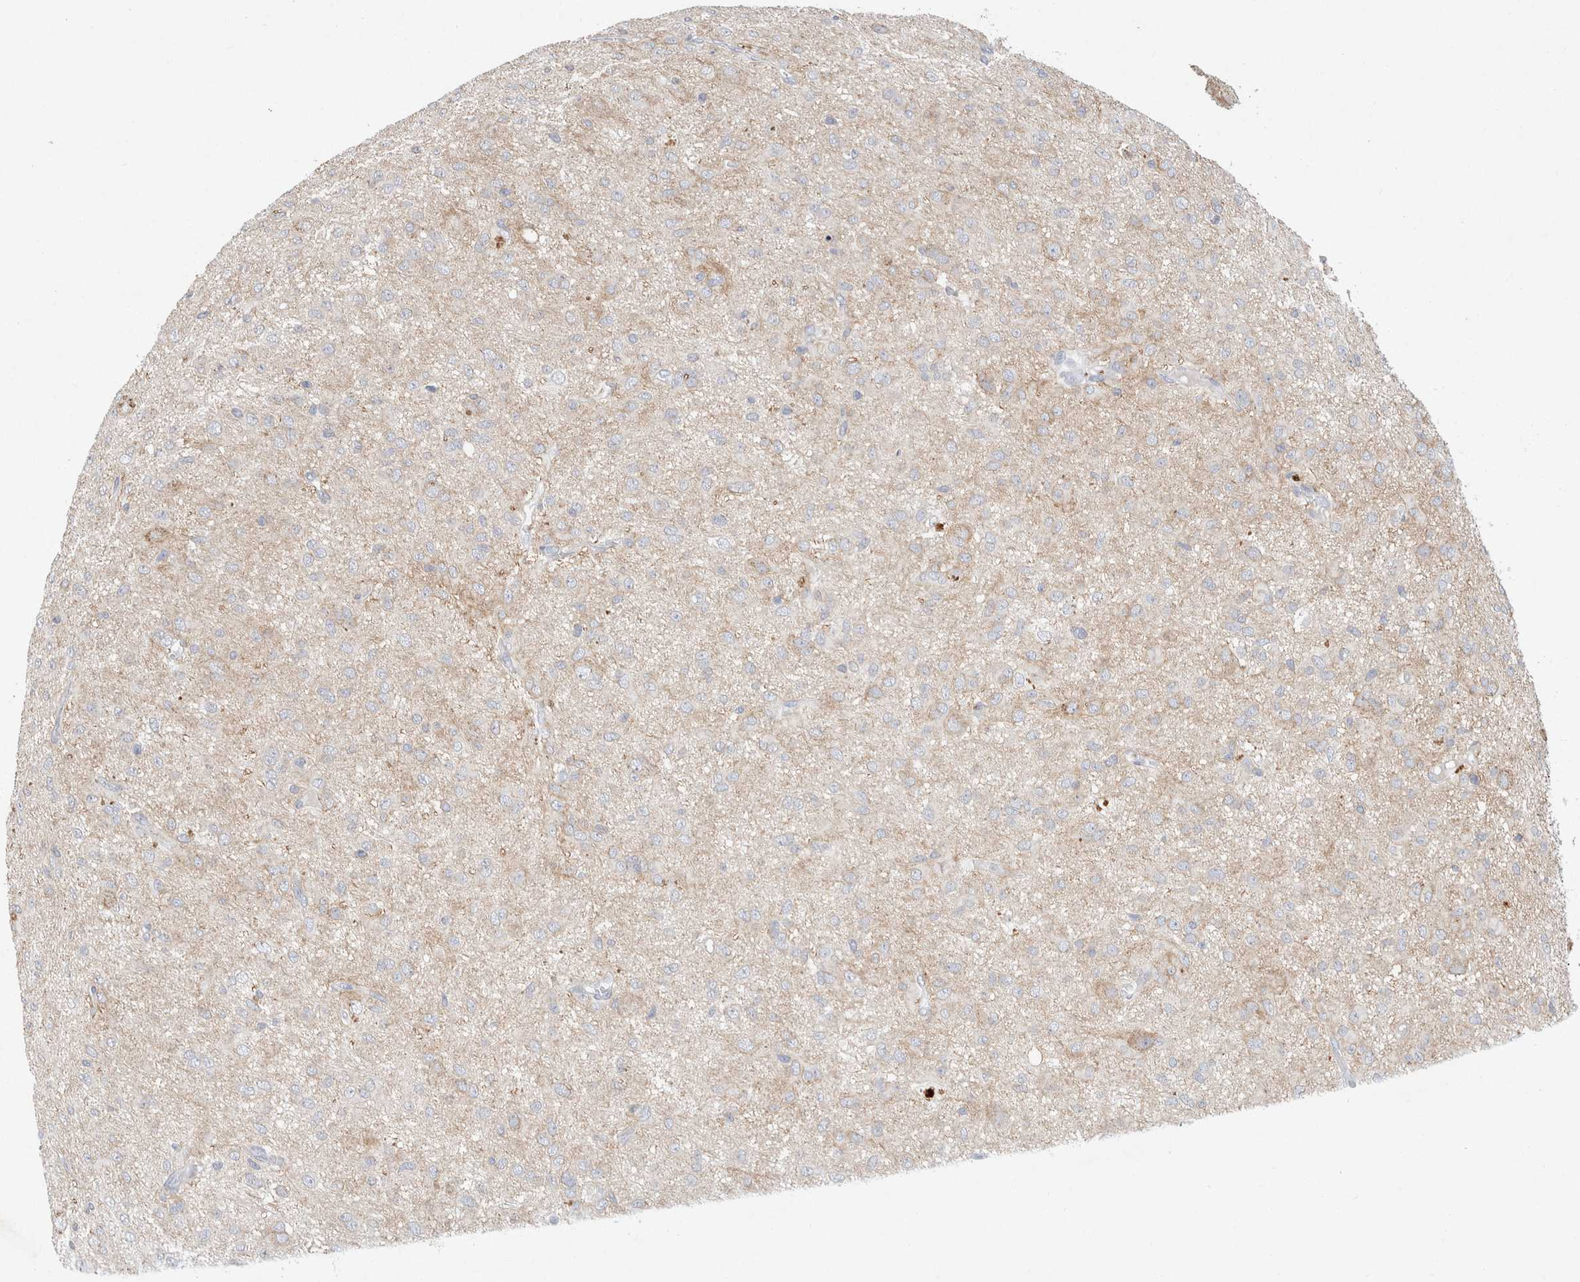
{"staining": {"intensity": "negative", "quantity": "none", "location": "none"}, "tissue": "glioma", "cell_type": "Tumor cells", "image_type": "cancer", "snomed": [{"axis": "morphology", "description": "Glioma, malignant, High grade"}, {"axis": "topography", "description": "Brain"}], "caption": "DAB immunohistochemical staining of human malignant glioma (high-grade) reveals no significant positivity in tumor cells.", "gene": "CMTM4", "patient": {"sex": "female", "age": 59}}